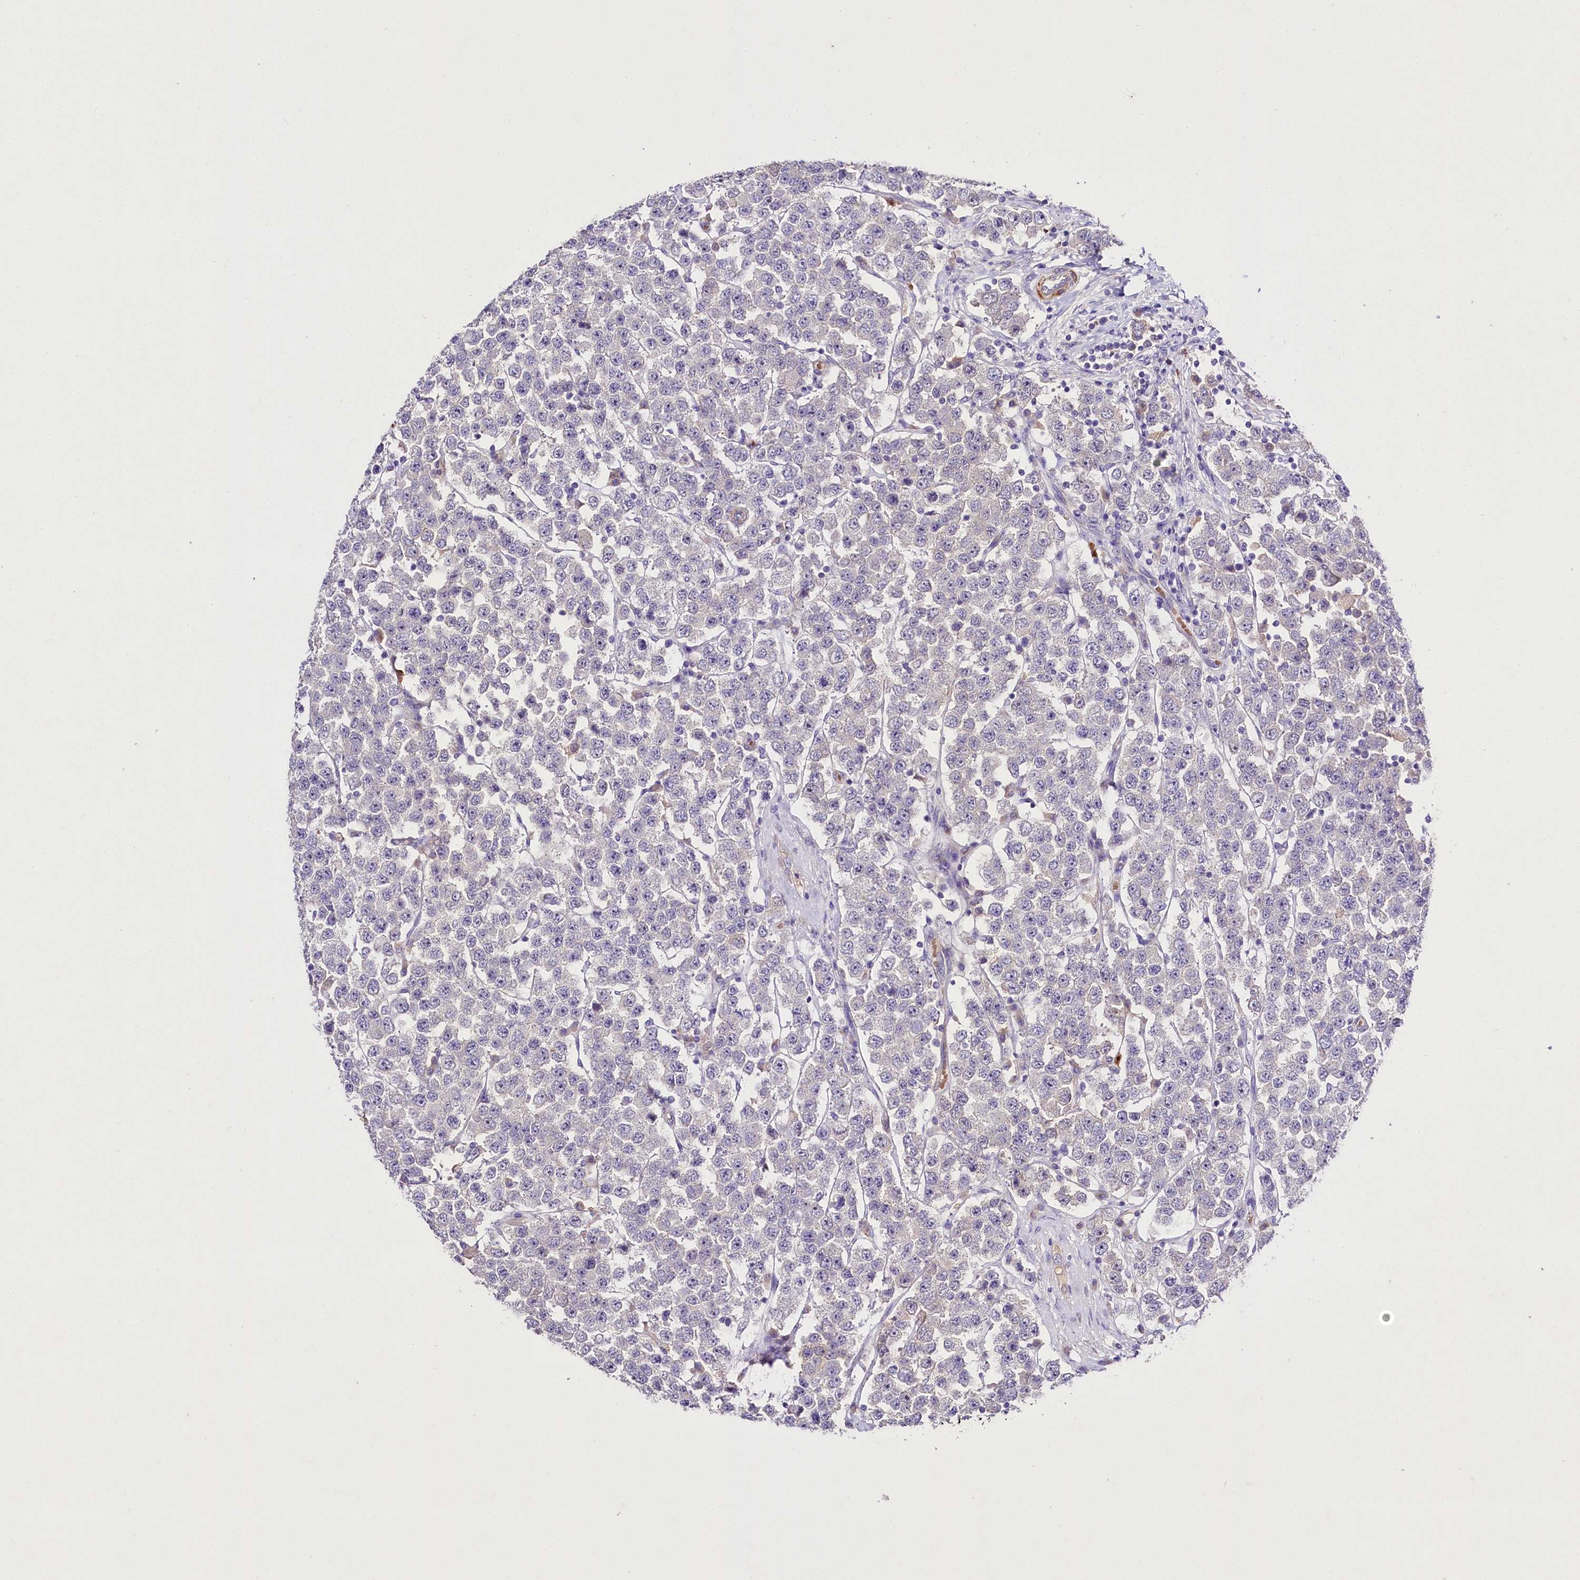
{"staining": {"intensity": "negative", "quantity": "none", "location": "none"}, "tissue": "testis cancer", "cell_type": "Tumor cells", "image_type": "cancer", "snomed": [{"axis": "morphology", "description": "Seminoma, NOS"}, {"axis": "topography", "description": "Testis"}], "caption": "IHC of human testis cancer (seminoma) displays no positivity in tumor cells.", "gene": "SLC7A1", "patient": {"sex": "male", "age": 28}}